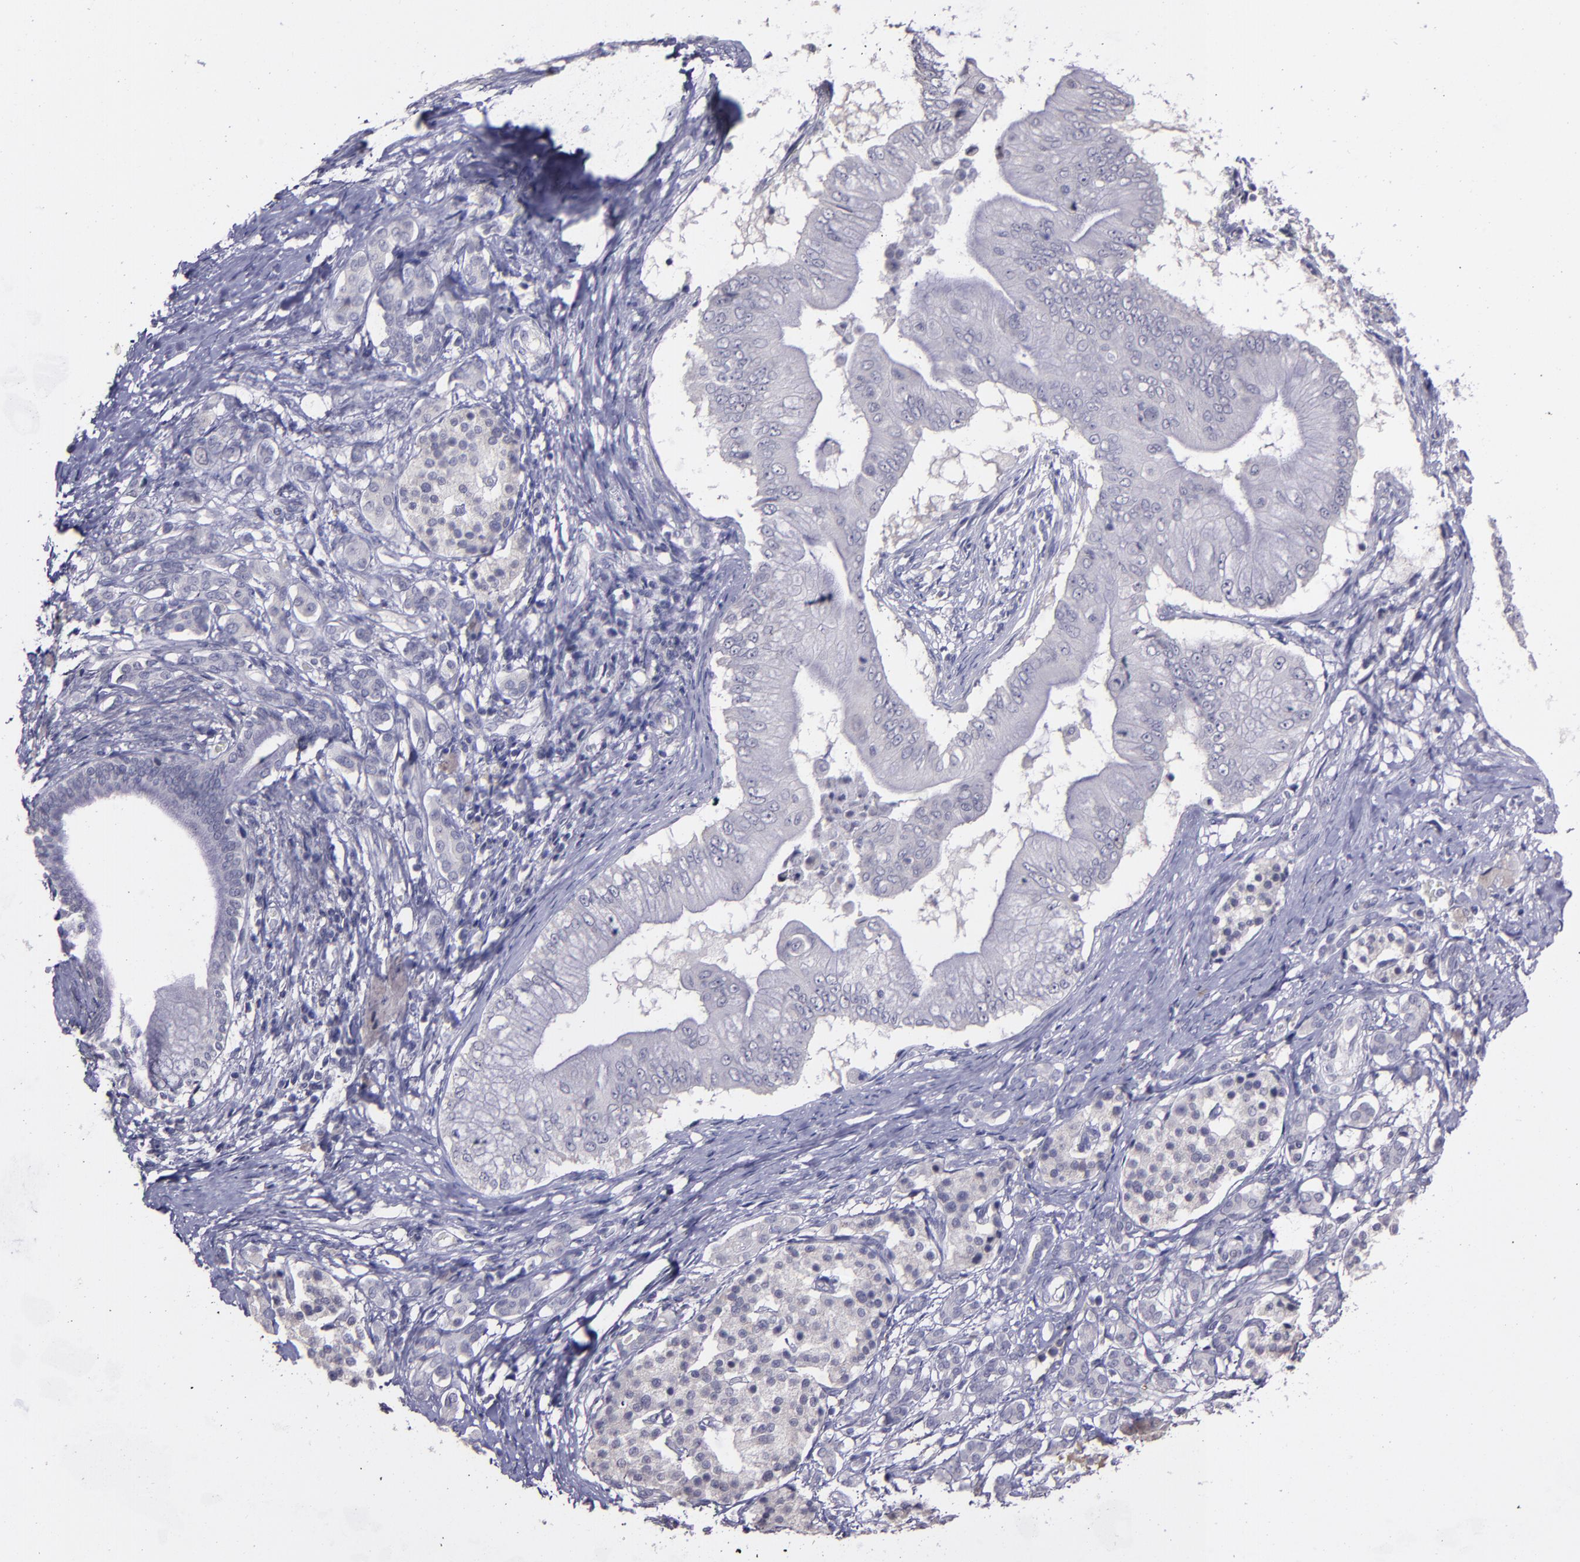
{"staining": {"intensity": "negative", "quantity": "none", "location": "none"}, "tissue": "pancreatic cancer", "cell_type": "Tumor cells", "image_type": "cancer", "snomed": [{"axis": "morphology", "description": "Adenocarcinoma, NOS"}, {"axis": "topography", "description": "Pancreas"}], "caption": "IHC of human pancreatic cancer (adenocarcinoma) demonstrates no staining in tumor cells. The staining was performed using DAB to visualize the protein expression in brown, while the nuclei were stained in blue with hematoxylin (Magnification: 20x).", "gene": "MASP1", "patient": {"sex": "male", "age": 62}}